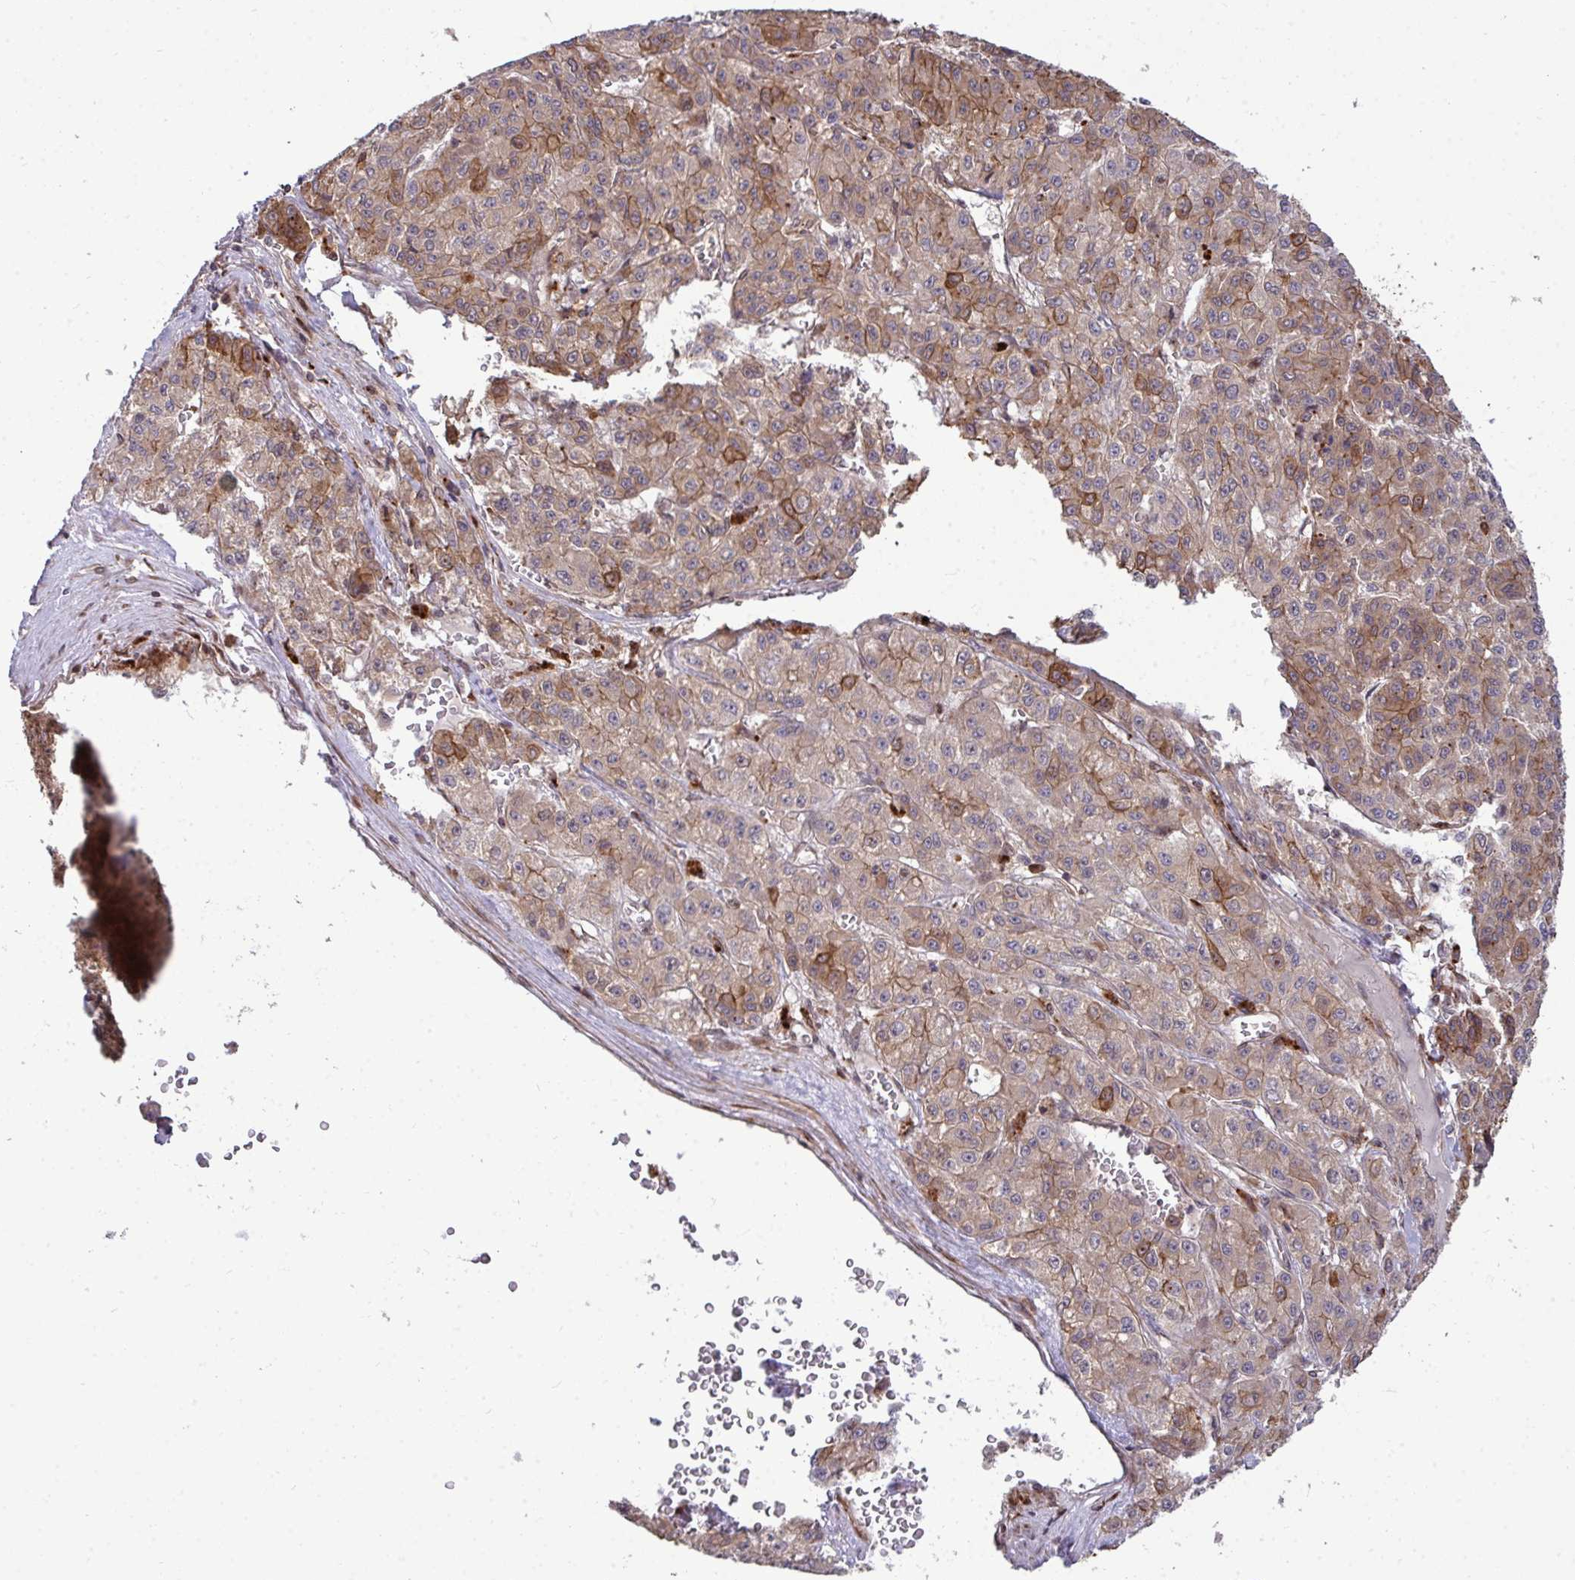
{"staining": {"intensity": "moderate", "quantity": "25%-75%", "location": "cytoplasmic/membranous"}, "tissue": "liver cancer", "cell_type": "Tumor cells", "image_type": "cancer", "snomed": [{"axis": "morphology", "description": "Carcinoma, Hepatocellular, NOS"}, {"axis": "topography", "description": "Liver"}], "caption": "Protein expression analysis of human hepatocellular carcinoma (liver) reveals moderate cytoplasmic/membranous expression in approximately 25%-75% of tumor cells.", "gene": "TRIM44", "patient": {"sex": "male", "age": 70}}